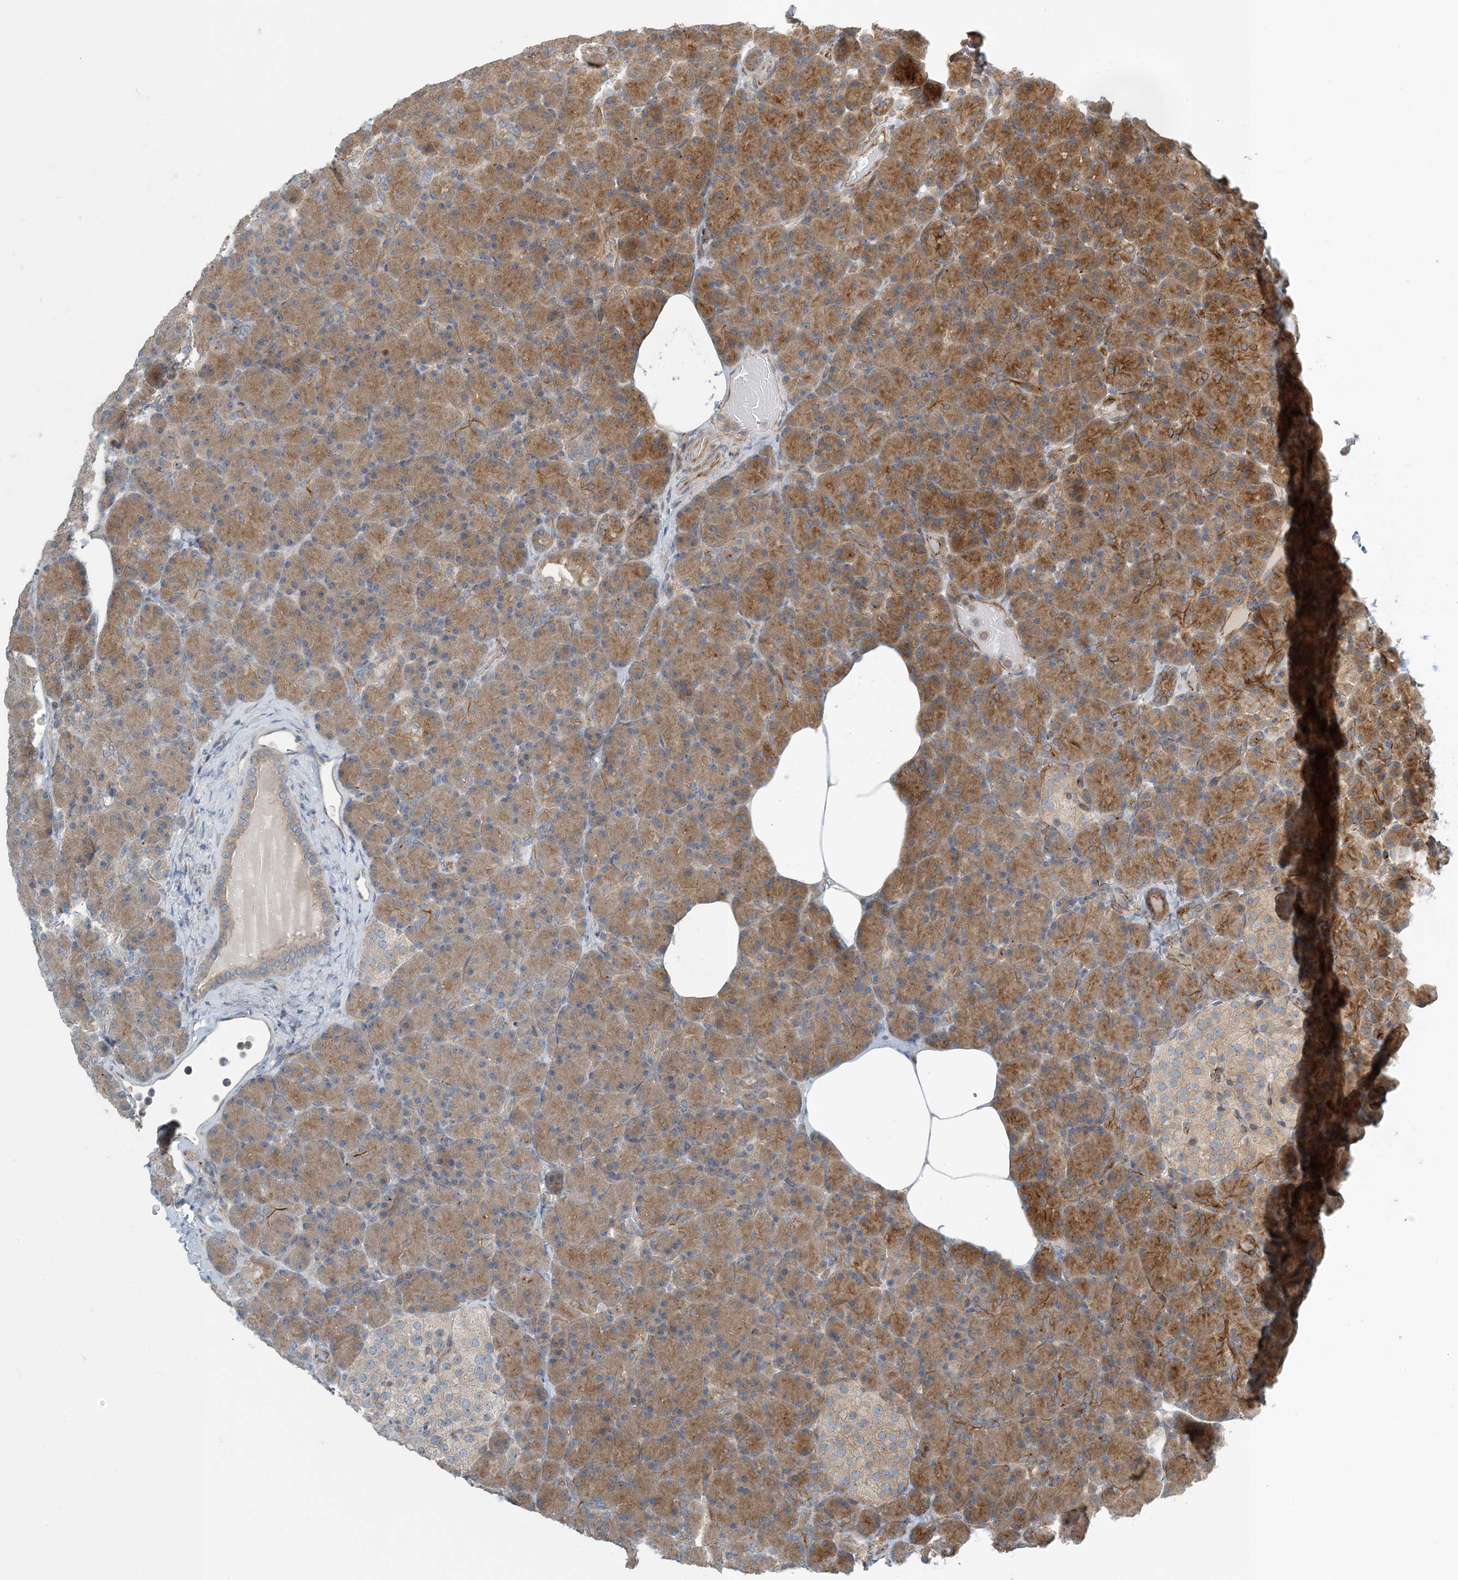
{"staining": {"intensity": "moderate", "quantity": ">75%", "location": "cytoplasmic/membranous"}, "tissue": "pancreas", "cell_type": "Exocrine glandular cells", "image_type": "normal", "snomed": [{"axis": "morphology", "description": "Normal tissue, NOS"}, {"axis": "topography", "description": "Pancreas"}], "caption": "An immunohistochemistry (IHC) image of unremarkable tissue is shown. Protein staining in brown shows moderate cytoplasmic/membranous positivity in pancreas within exocrine glandular cells. The staining was performed using DAB (3,3'-diaminobenzidine) to visualize the protein expression in brown, while the nuclei were stained in blue with hematoxylin (Magnification: 20x).", "gene": "ZBTB3", "patient": {"sex": "female", "age": 43}}